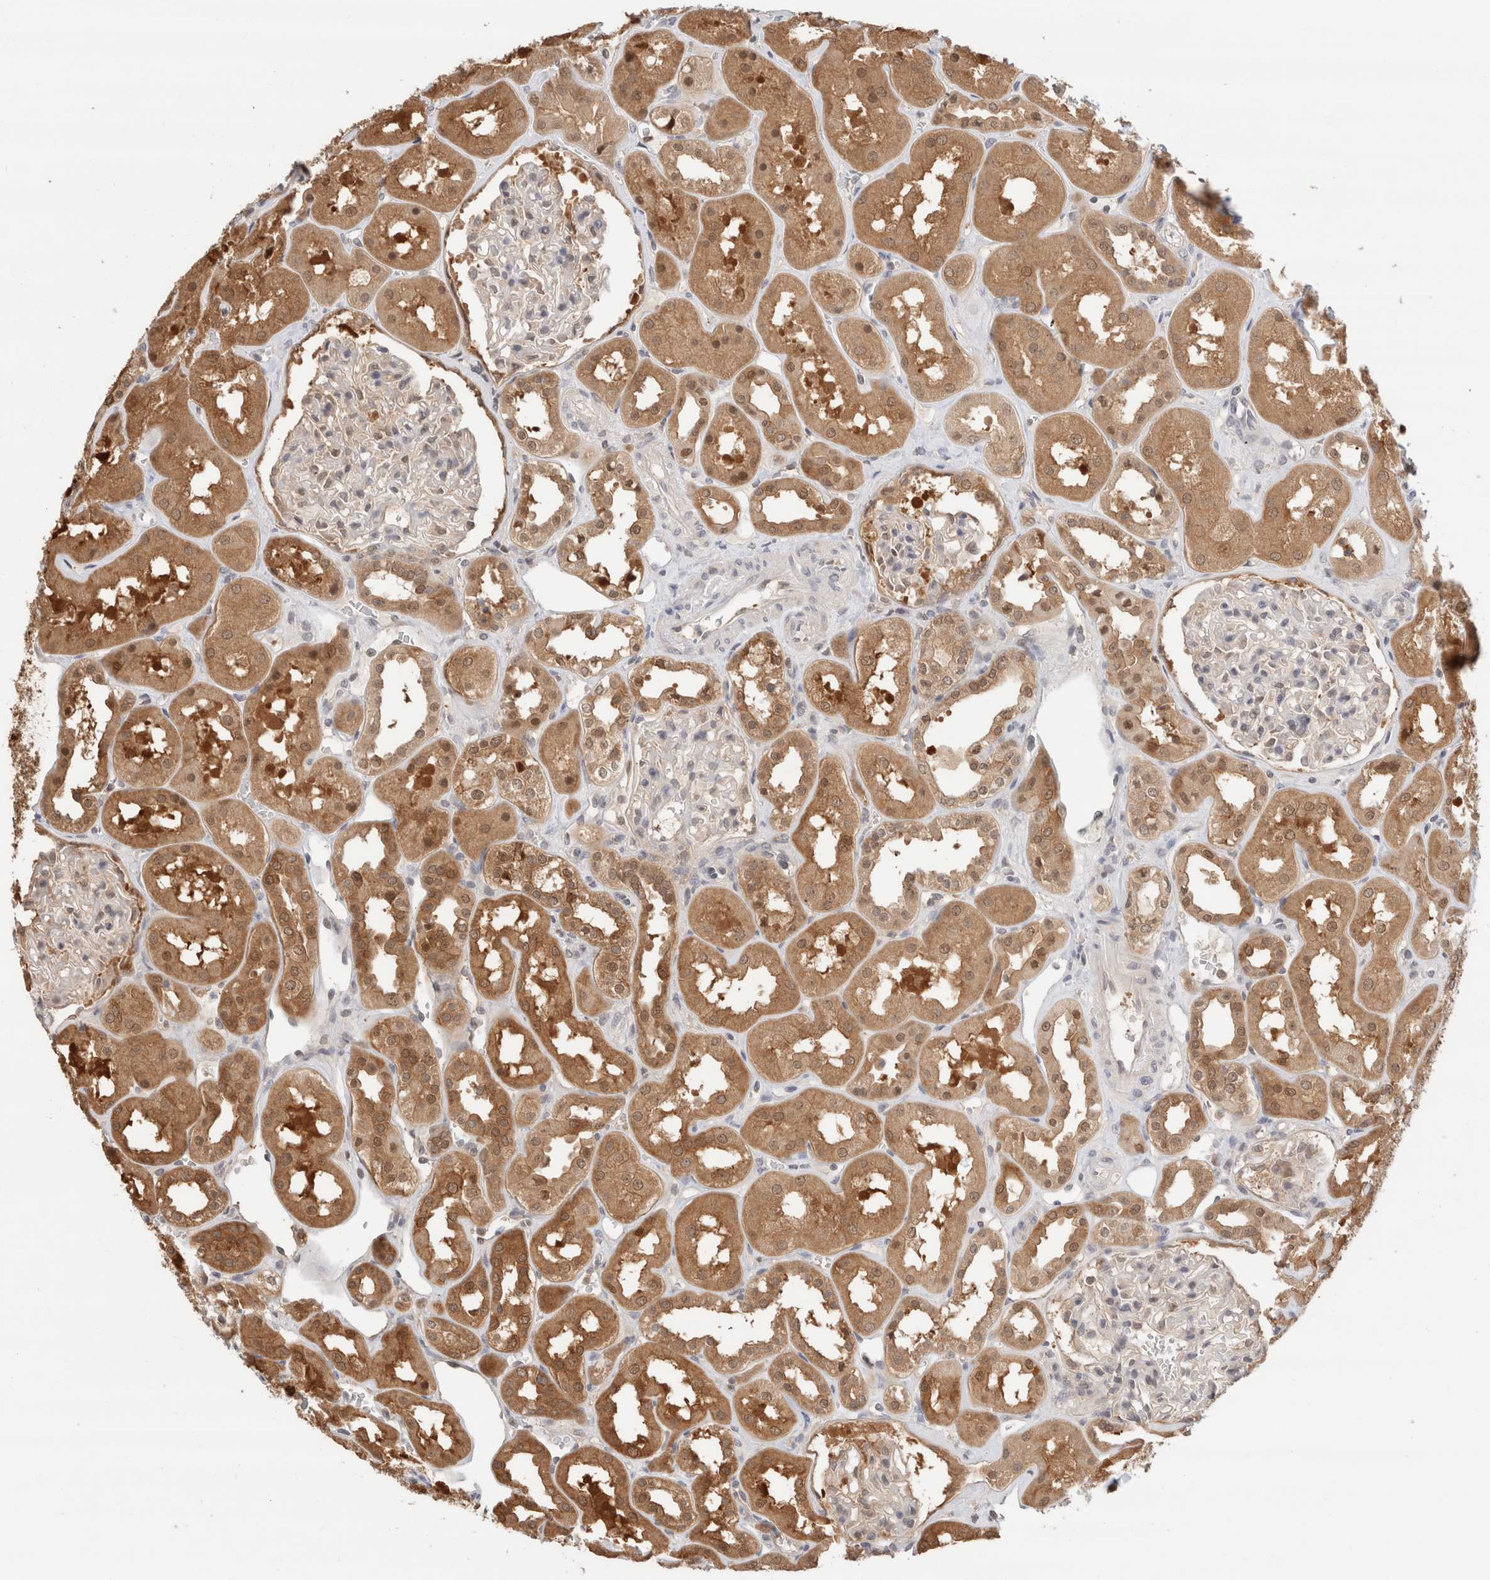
{"staining": {"intensity": "weak", "quantity": "<25%", "location": "cytoplasmic/membranous"}, "tissue": "kidney", "cell_type": "Cells in glomeruli", "image_type": "normal", "snomed": [{"axis": "morphology", "description": "Normal tissue, NOS"}, {"axis": "topography", "description": "Kidney"}], "caption": "IHC of unremarkable human kidney shows no positivity in cells in glomeruli.", "gene": "C17orf97", "patient": {"sex": "male", "age": 70}}